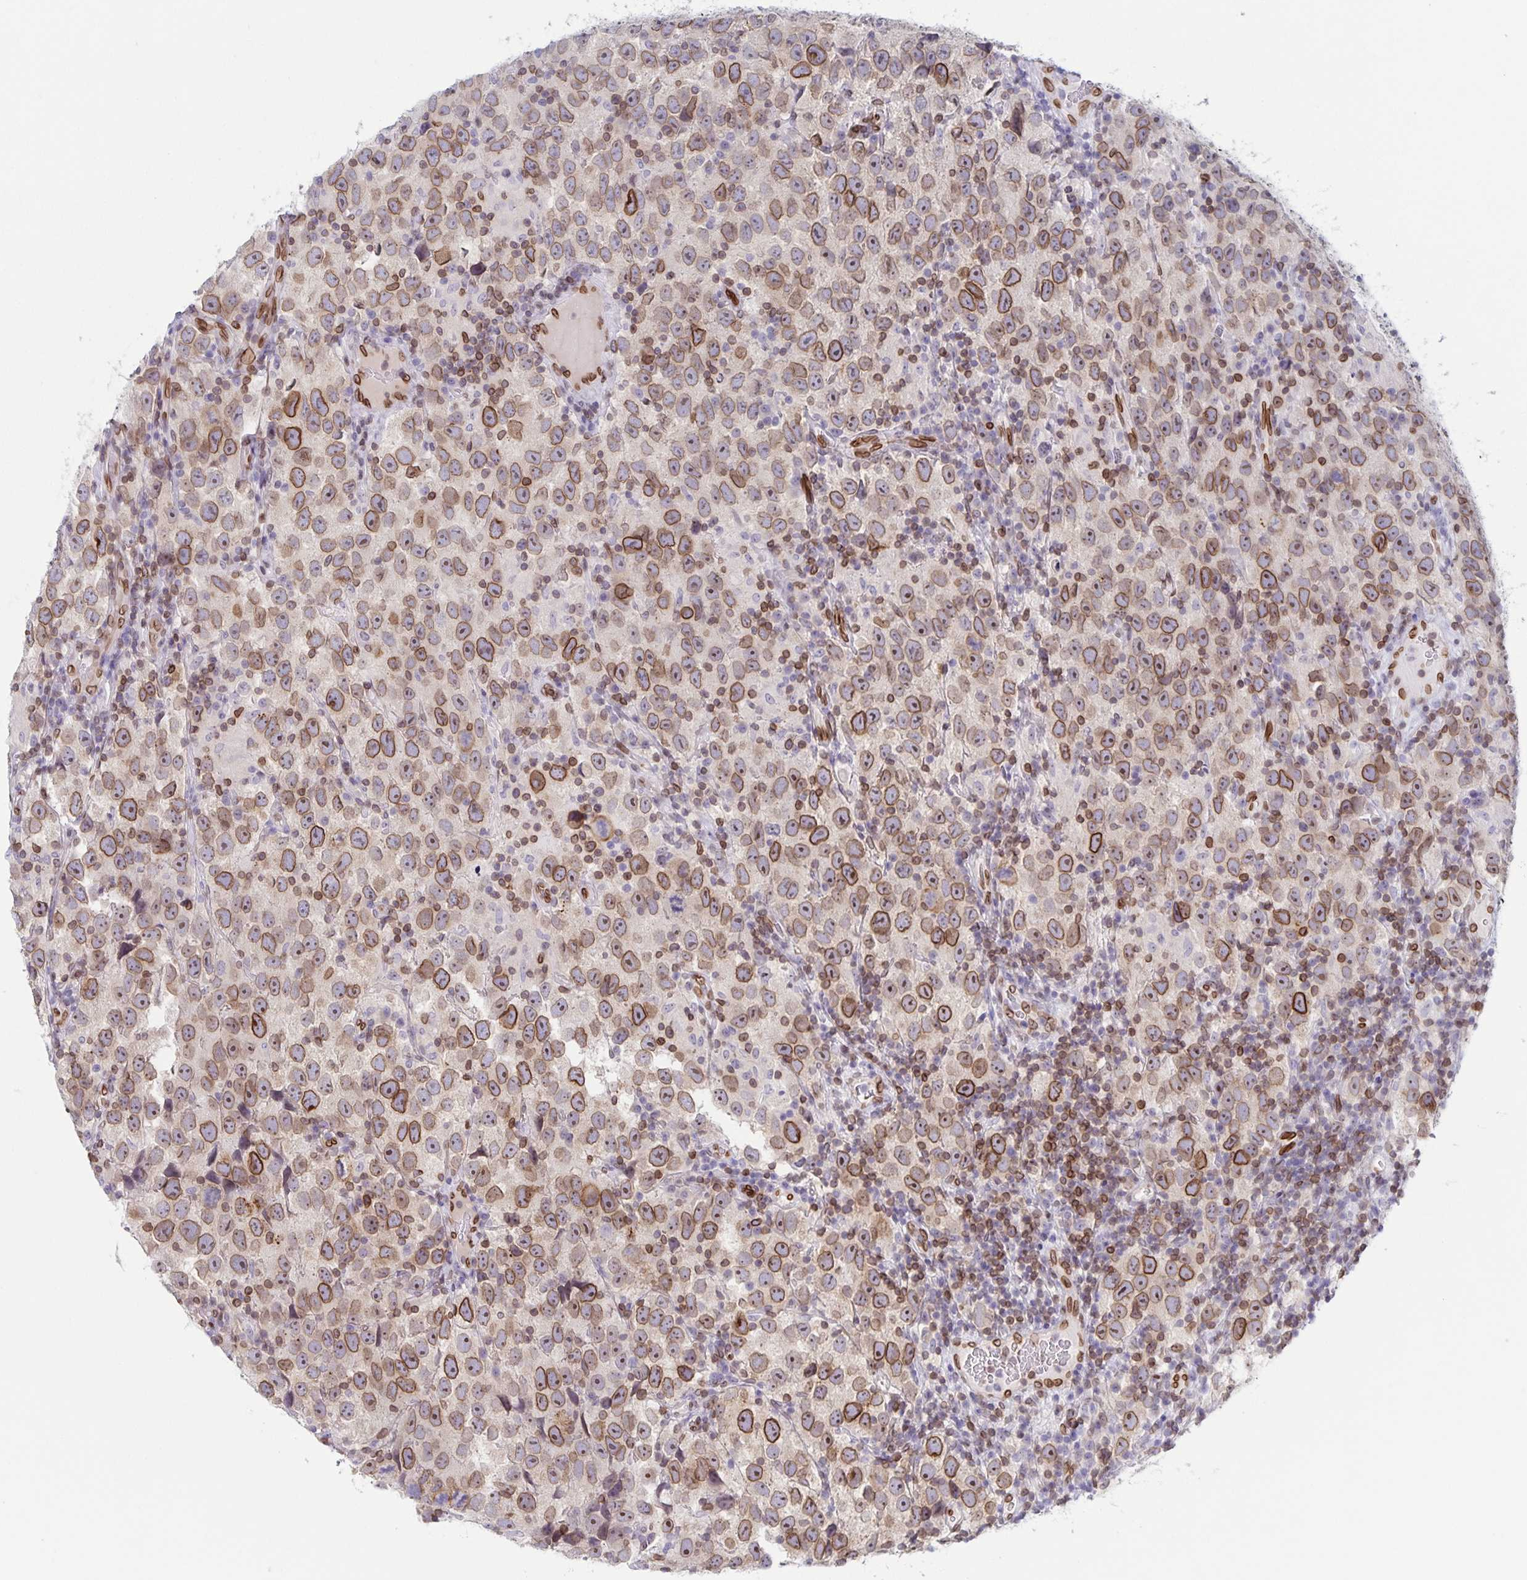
{"staining": {"intensity": "moderate", "quantity": ">75%", "location": "cytoplasmic/membranous,nuclear"}, "tissue": "testis cancer", "cell_type": "Tumor cells", "image_type": "cancer", "snomed": [{"axis": "morphology", "description": "Seminoma, NOS"}, {"axis": "topography", "description": "Testis"}], "caption": "An immunohistochemistry image of tumor tissue is shown. Protein staining in brown shows moderate cytoplasmic/membranous and nuclear positivity in testis cancer within tumor cells. (Brightfield microscopy of DAB IHC at high magnification).", "gene": "SYNE2", "patient": {"sex": "male", "age": 26}}